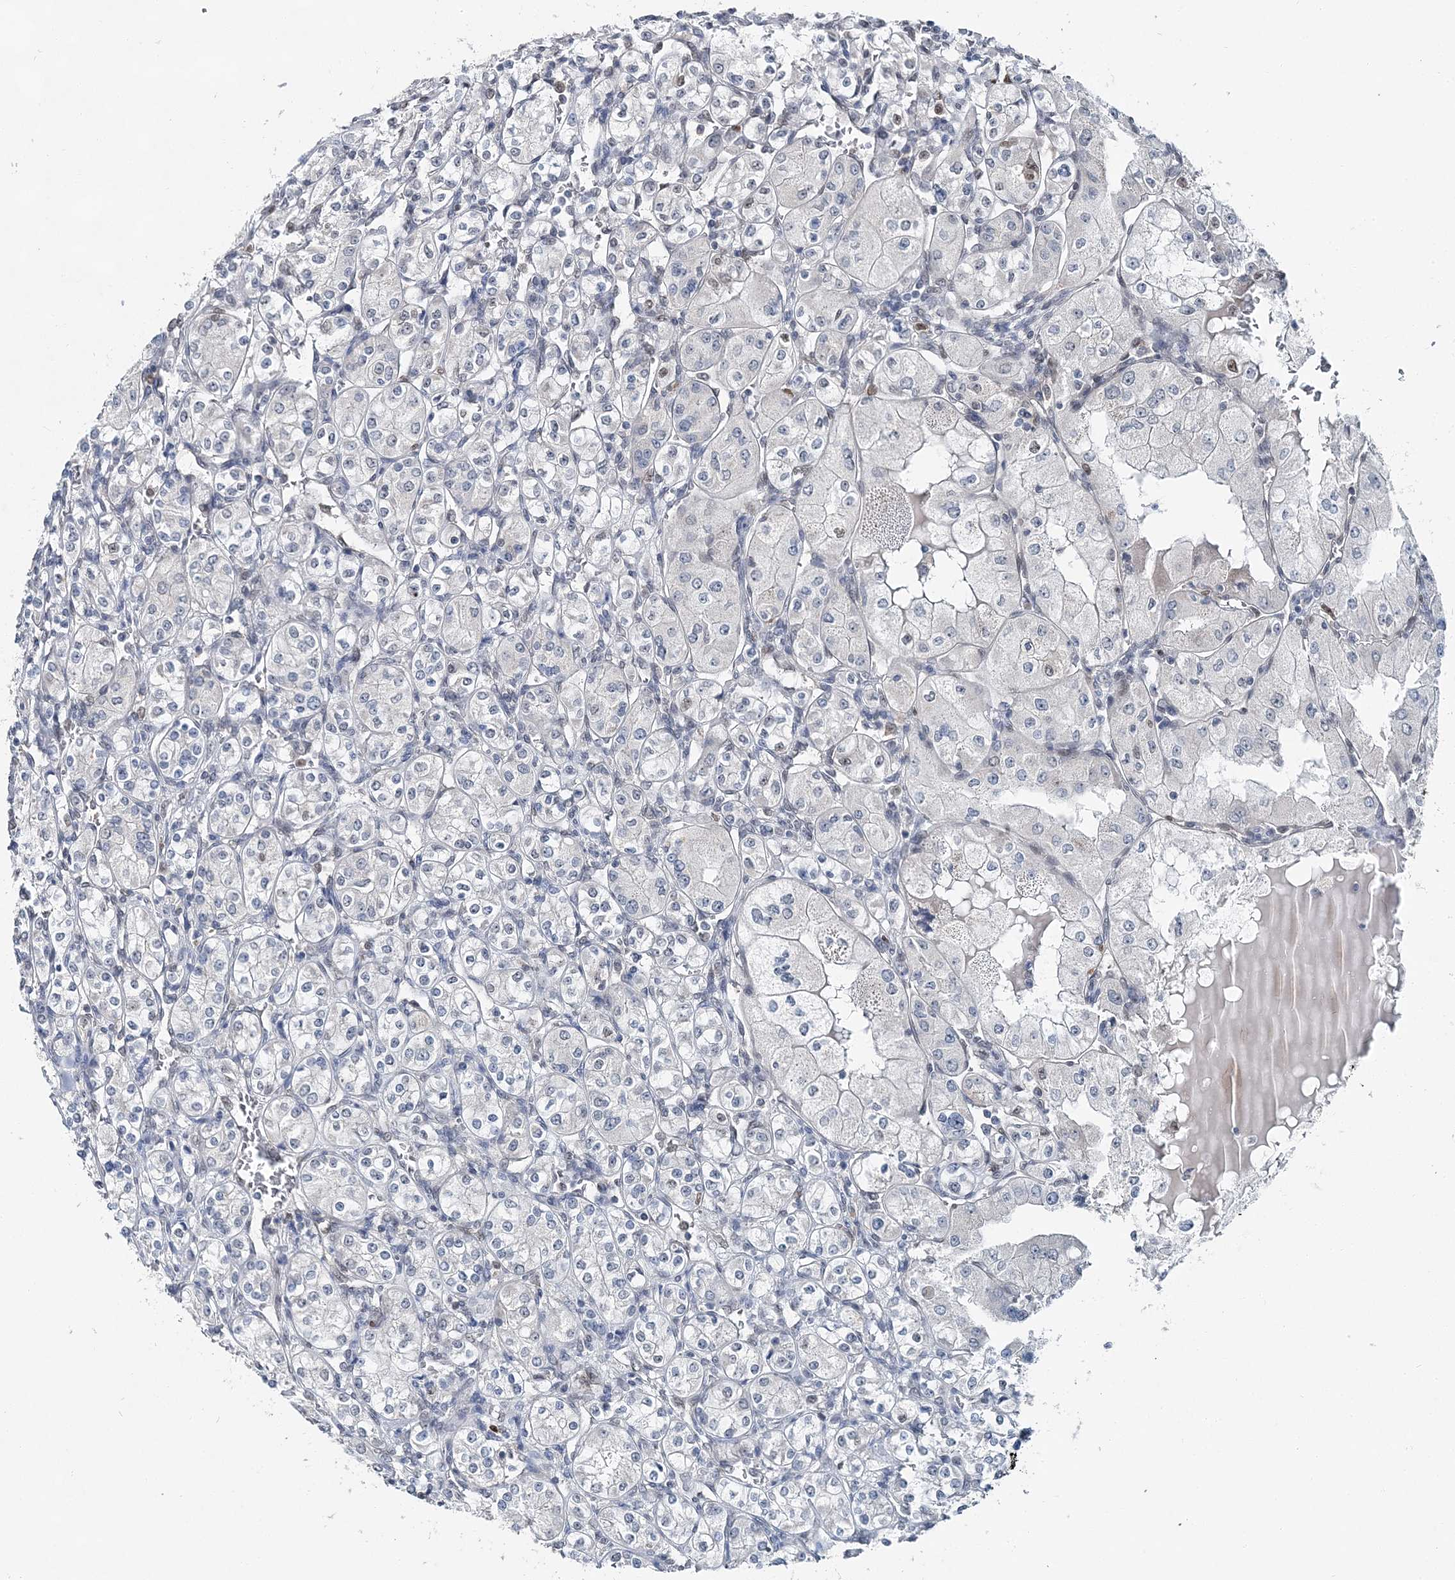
{"staining": {"intensity": "negative", "quantity": "none", "location": "none"}, "tissue": "renal cancer", "cell_type": "Tumor cells", "image_type": "cancer", "snomed": [{"axis": "morphology", "description": "Adenocarcinoma, NOS"}, {"axis": "topography", "description": "Kidney"}], "caption": "Renal cancer was stained to show a protein in brown. There is no significant expression in tumor cells.", "gene": "HAT1", "patient": {"sex": "male", "age": 77}}